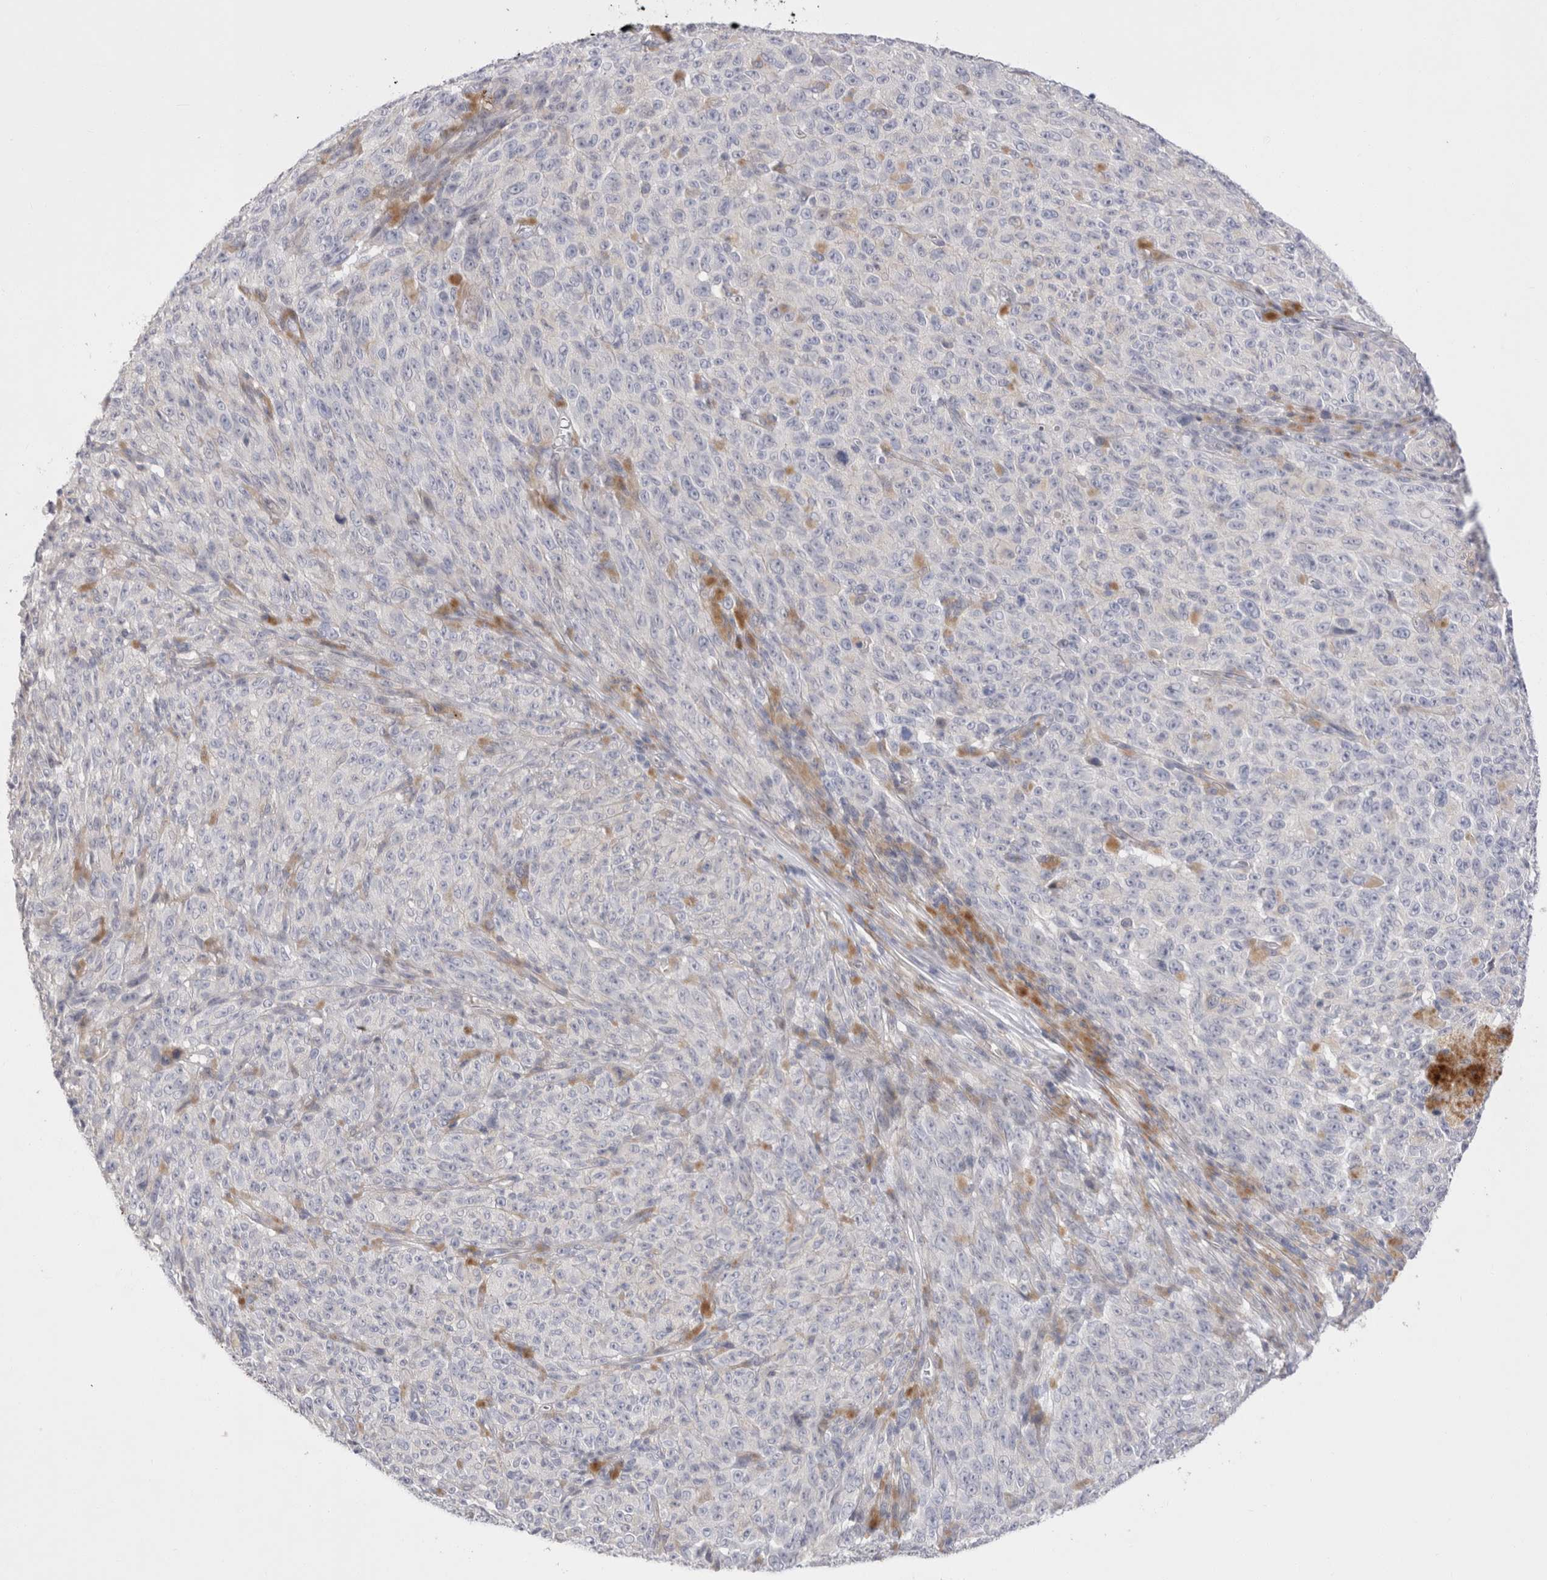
{"staining": {"intensity": "negative", "quantity": "none", "location": "none"}, "tissue": "melanoma", "cell_type": "Tumor cells", "image_type": "cancer", "snomed": [{"axis": "morphology", "description": "Malignant melanoma, NOS"}, {"axis": "topography", "description": "Skin"}], "caption": "An image of human malignant melanoma is negative for staining in tumor cells.", "gene": "SPINK2", "patient": {"sex": "female", "age": 82}}